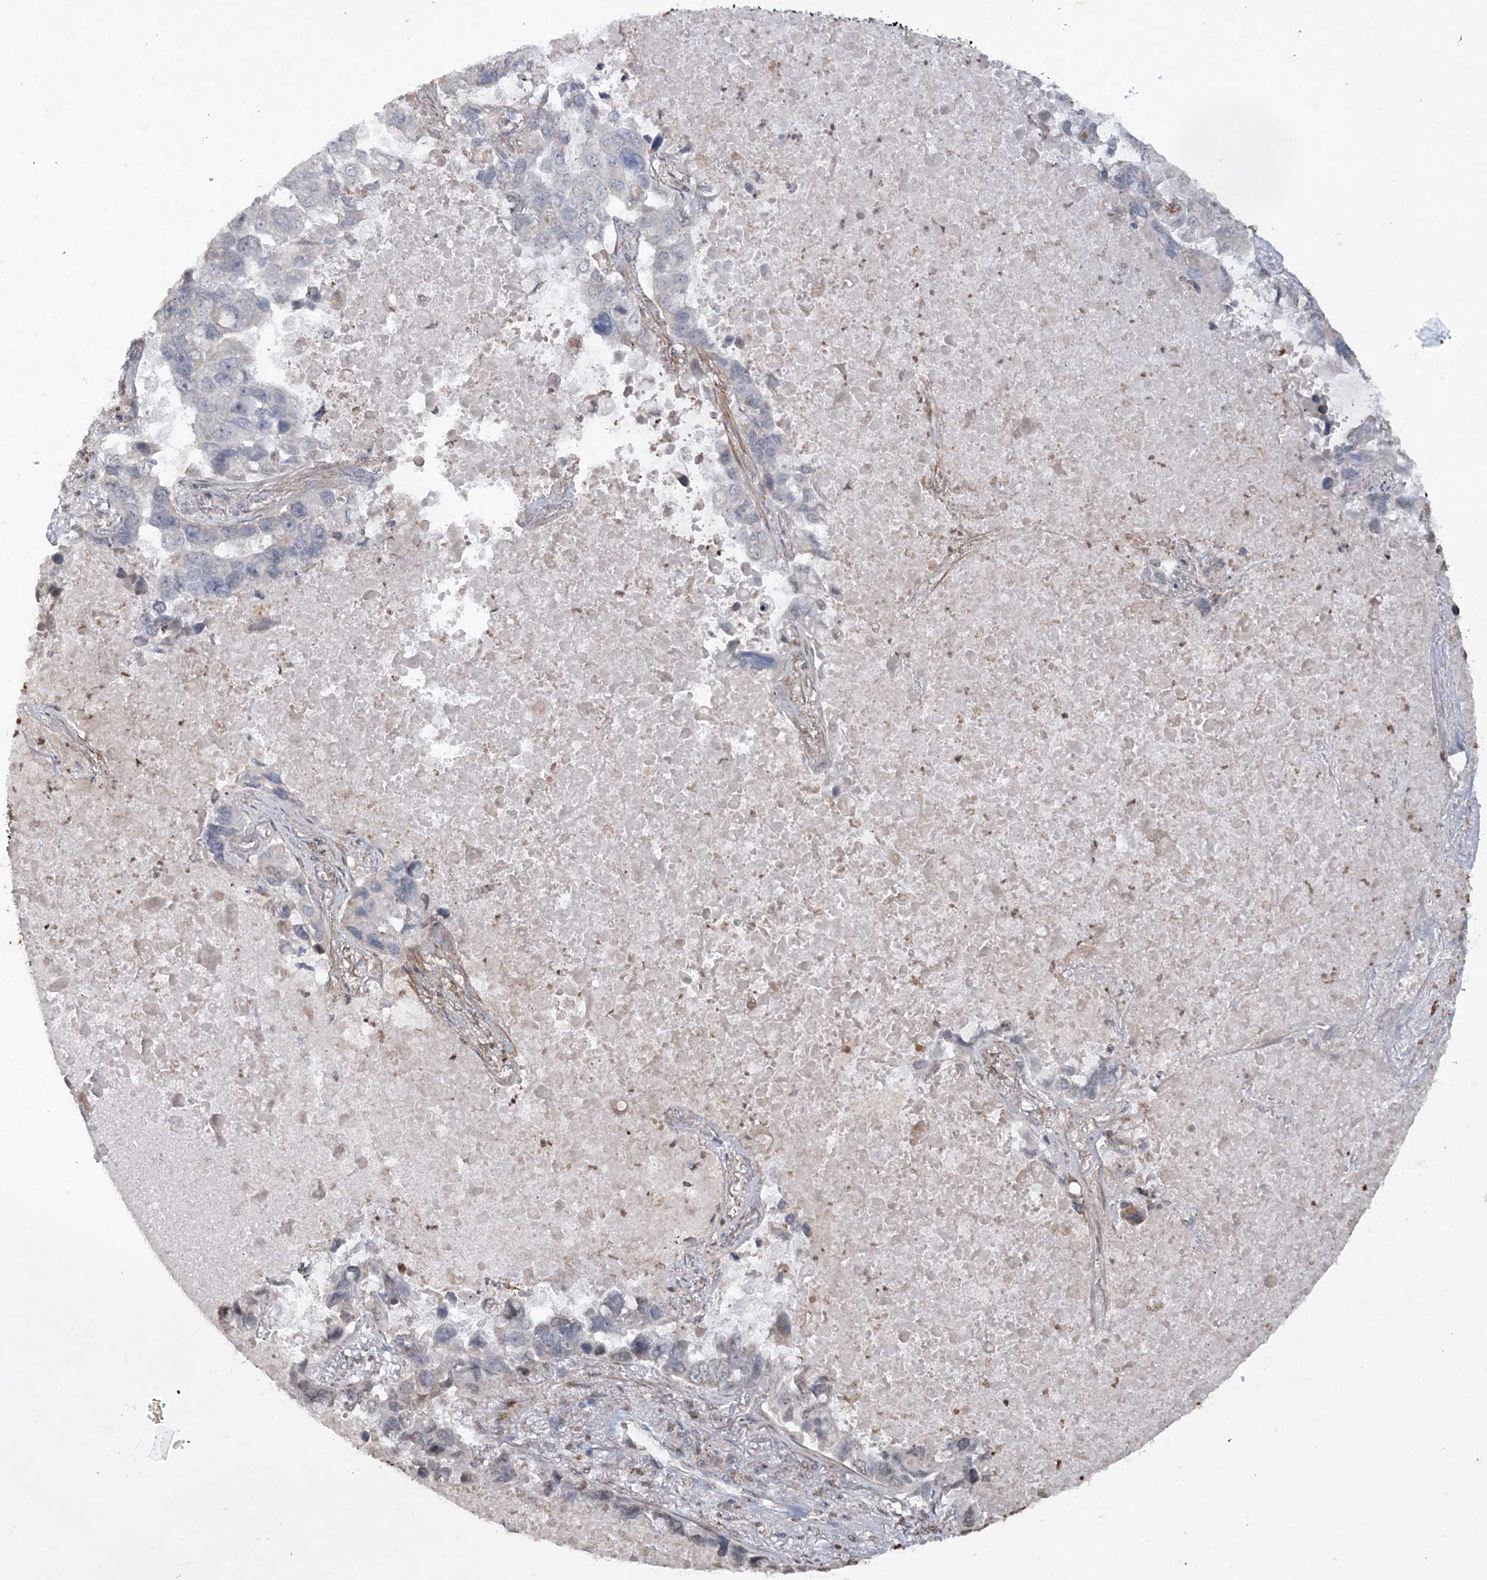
{"staining": {"intensity": "moderate", "quantity": "<25%", "location": "cytoplasmic/membranous"}, "tissue": "lung cancer", "cell_type": "Tumor cells", "image_type": "cancer", "snomed": [{"axis": "morphology", "description": "Adenocarcinoma, NOS"}, {"axis": "topography", "description": "Lung"}], "caption": "A photomicrograph of adenocarcinoma (lung) stained for a protein demonstrates moderate cytoplasmic/membranous brown staining in tumor cells. The protein is stained brown, and the nuclei are stained in blue (DAB (3,3'-diaminobenzidine) IHC with brightfield microscopy, high magnification).", "gene": "TTC7A", "patient": {"sex": "male", "age": 64}}